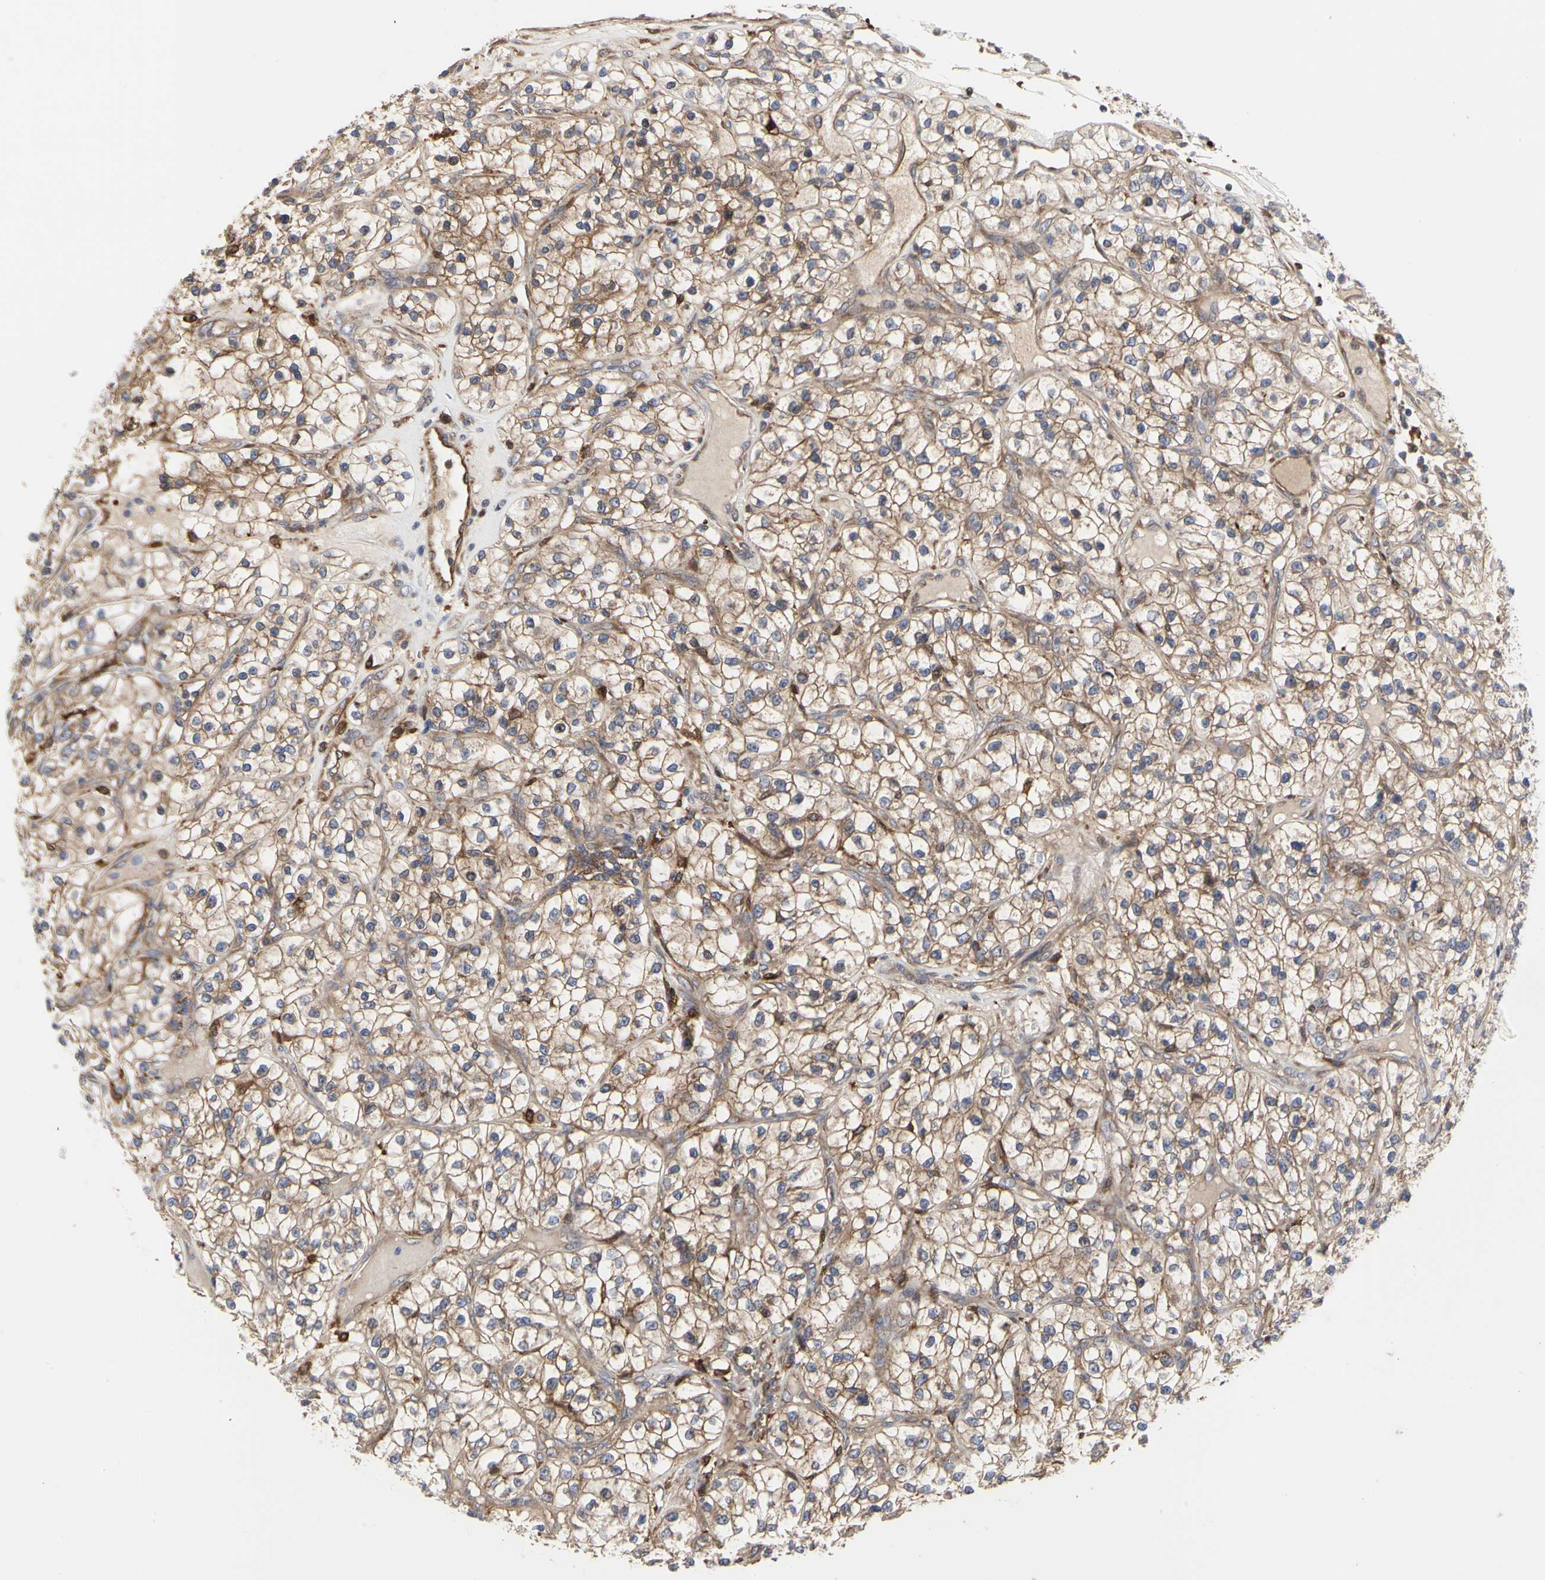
{"staining": {"intensity": "moderate", "quantity": ">75%", "location": "cytoplasmic/membranous"}, "tissue": "renal cancer", "cell_type": "Tumor cells", "image_type": "cancer", "snomed": [{"axis": "morphology", "description": "Adenocarcinoma, NOS"}, {"axis": "topography", "description": "Kidney"}], "caption": "Renal adenocarcinoma stained with a protein marker exhibits moderate staining in tumor cells.", "gene": "C3orf52", "patient": {"sex": "female", "age": 57}}